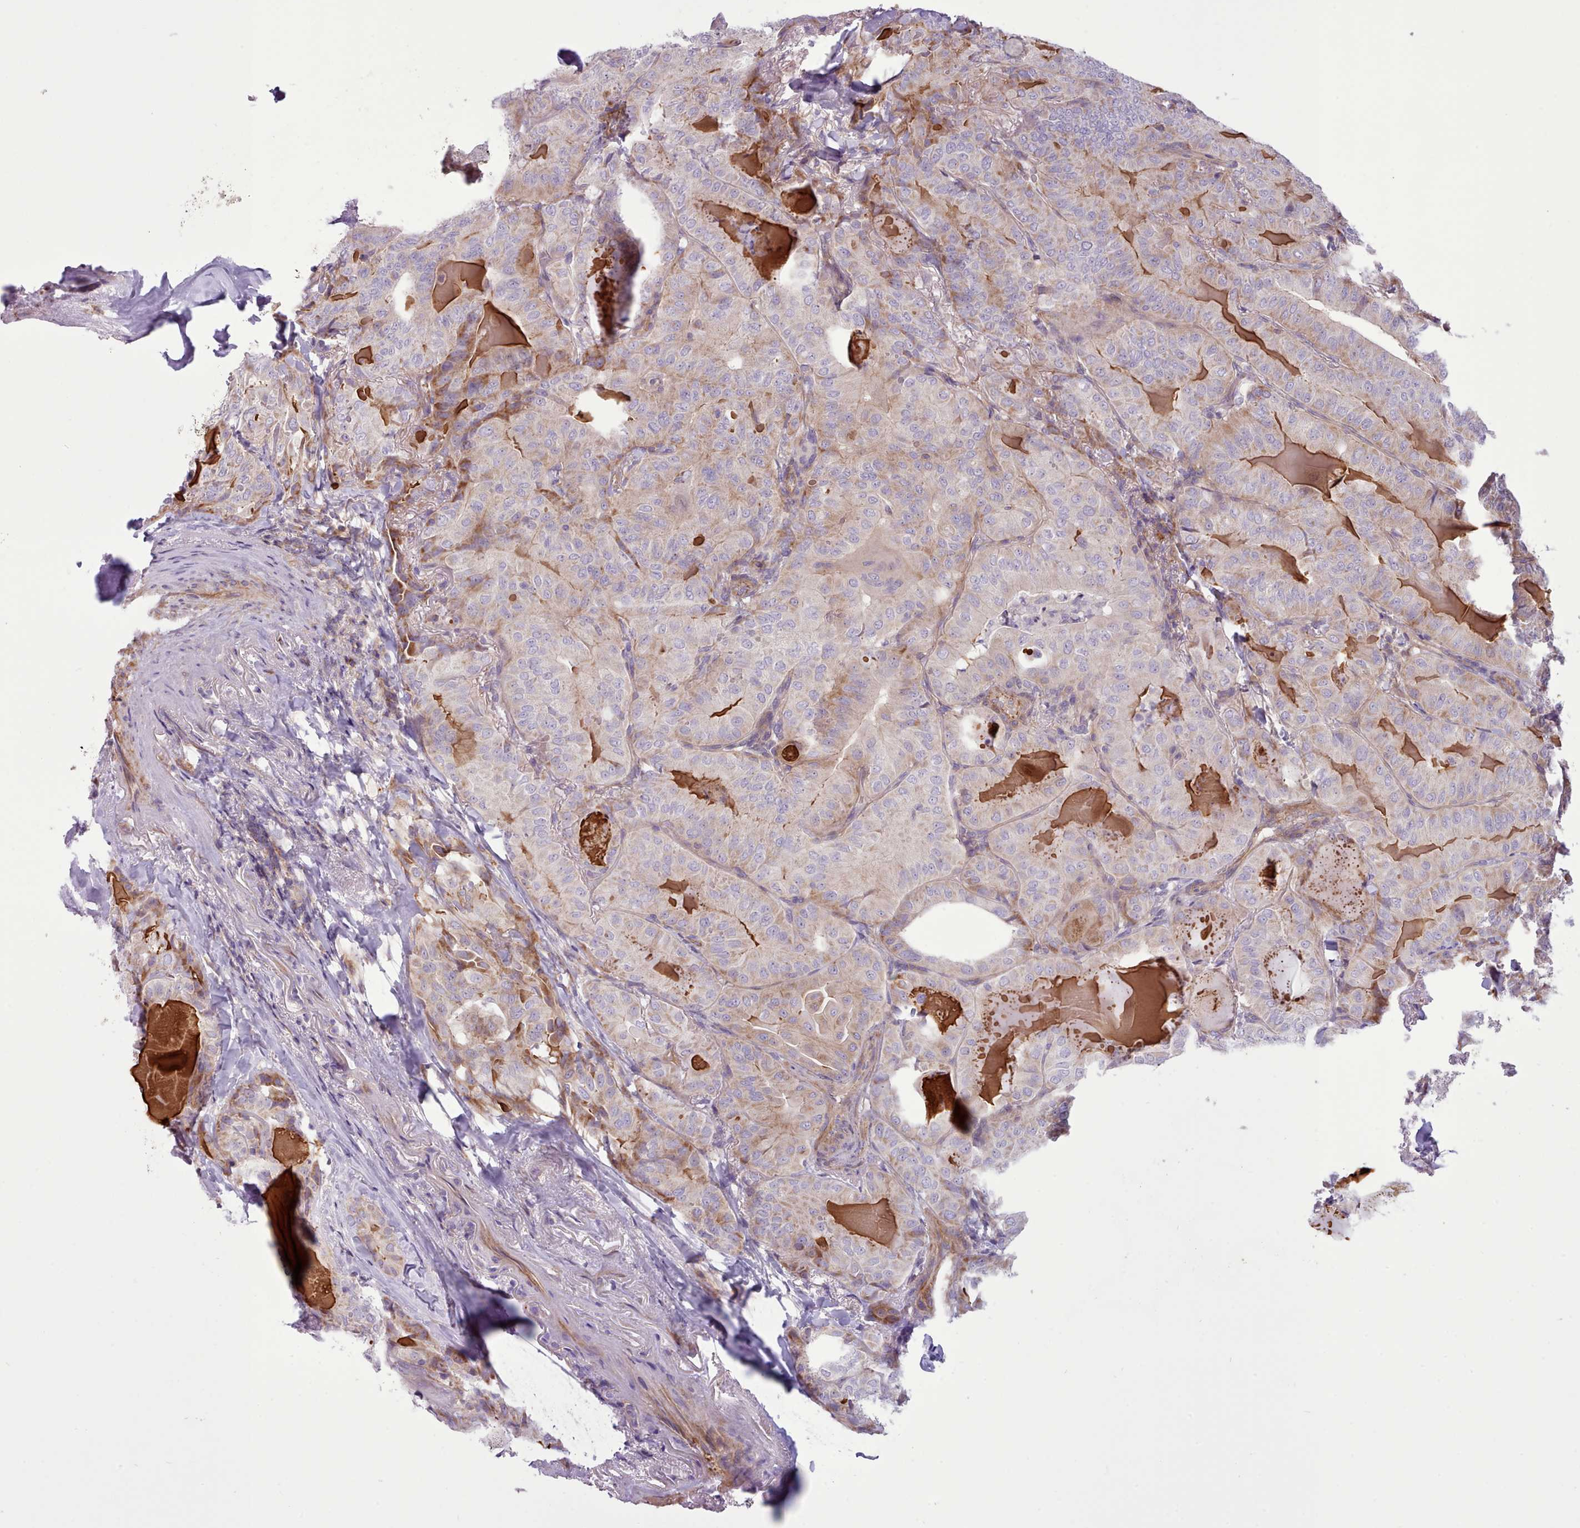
{"staining": {"intensity": "weak", "quantity": "<25%", "location": "cytoplasmic/membranous"}, "tissue": "thyroid cancer", "cell_type": "Tumor cells", "image_type": "cancer", "snomed": [{"axis": "morphology", "description": "Papillary adenocarcinoma, NOS"}, {"axis": "topography", "description": "Thyroid gland"}], "caption": "The immunohistochemistry (IHC) histopathology image has no significant positivity in tumor cells of thyroid cancer (papillary adenocarcinoma) tissue.", "gene": "TENT4B", "patient": {"sex": "female", "age": 68}}